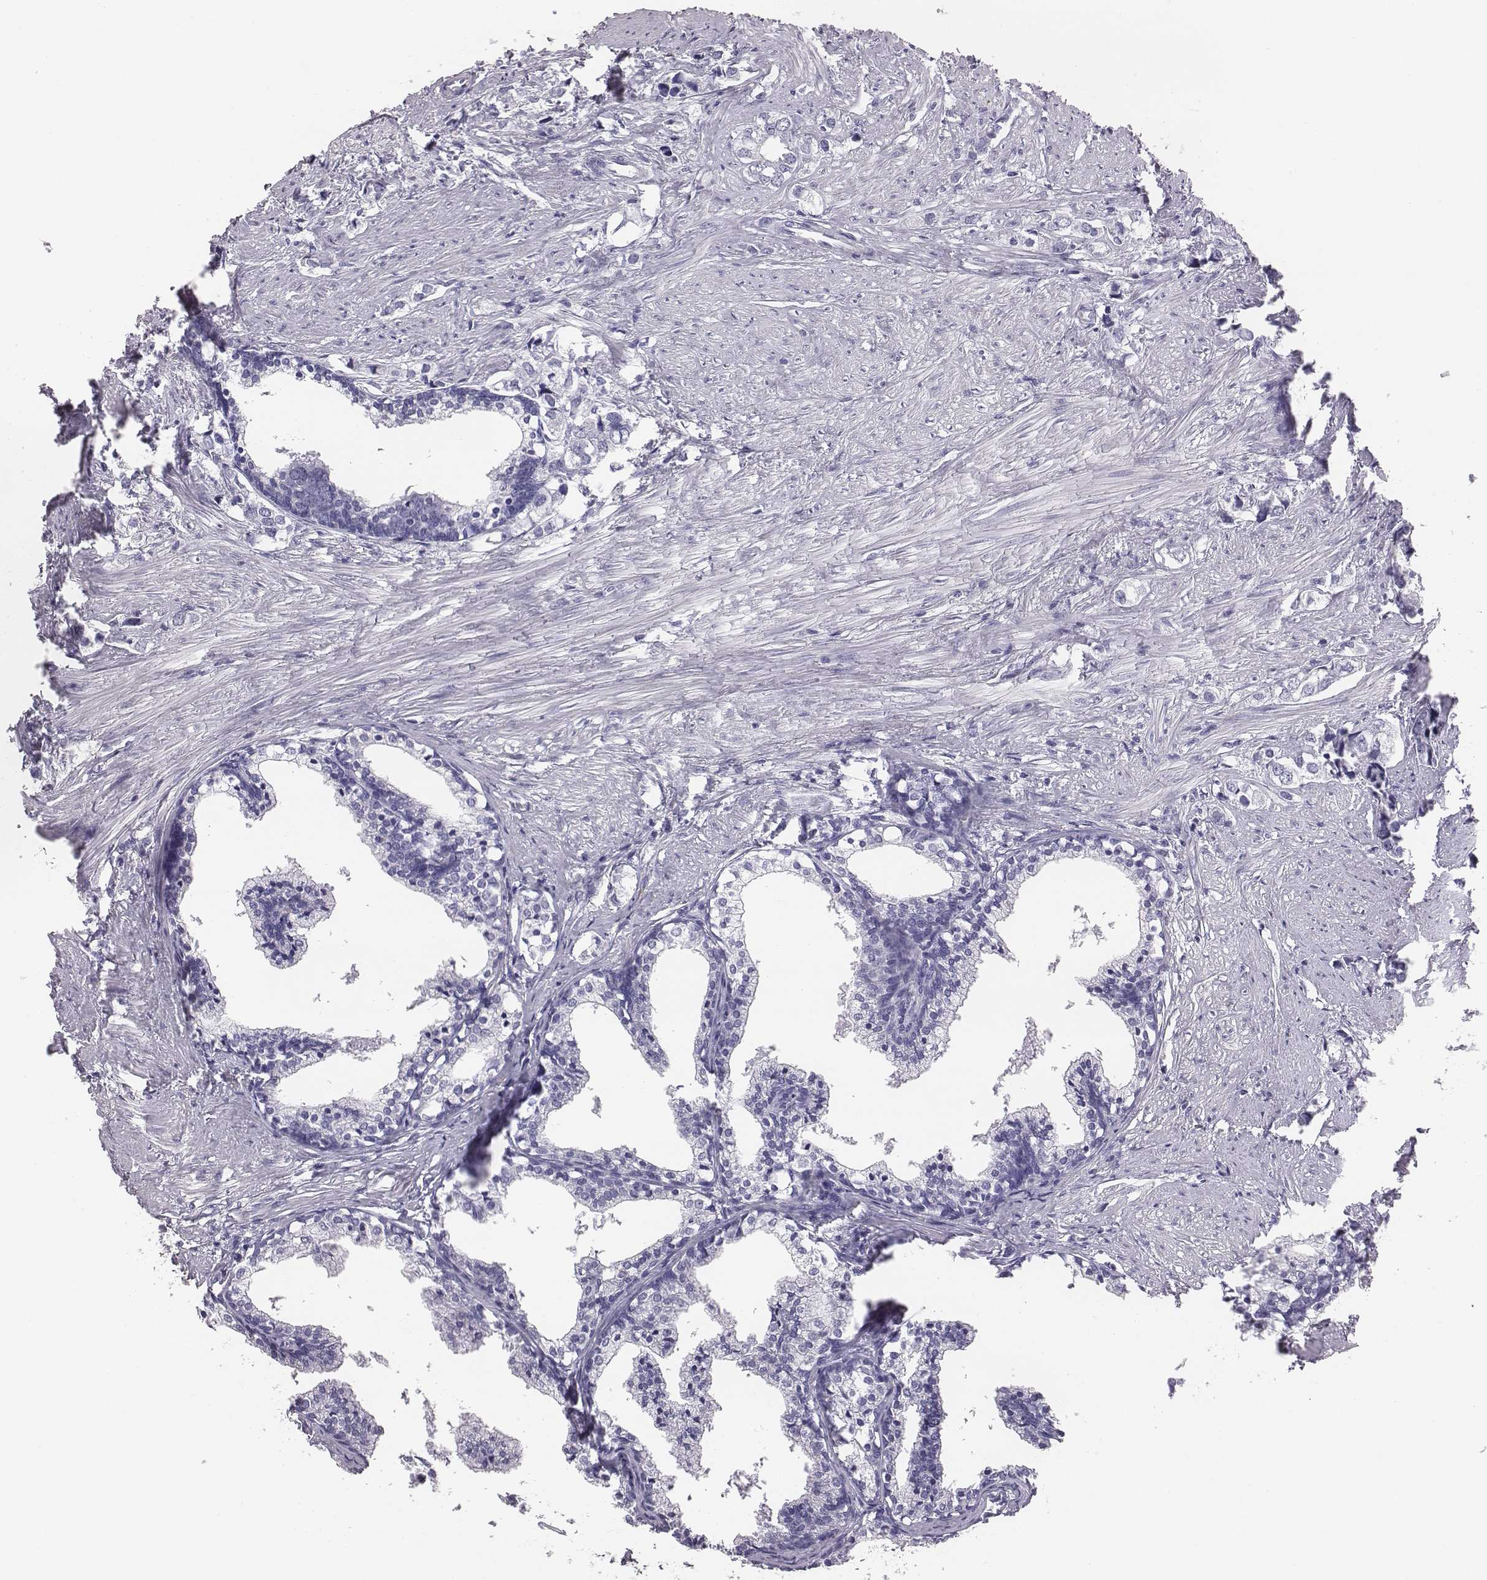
{"staining": {"intensity": "negative", "quantity": "none", "location": "none"}, "tissue": "prostate cancer", "cell_type": "Tumor cells", "image_type": "cancer", "snomed": [{"axis": "morphology", "description": "Adenocarcinoma, NOS"}, {"axis": "topography", "description": "Prostate and seminal vesicle, NOS"}], "caption": "A micrograph of prostate cancer stained for a protein displays no brown staining in tumor cells.", "gene": "ACOD1", "patient": {"sex": "male", "age": 63}}